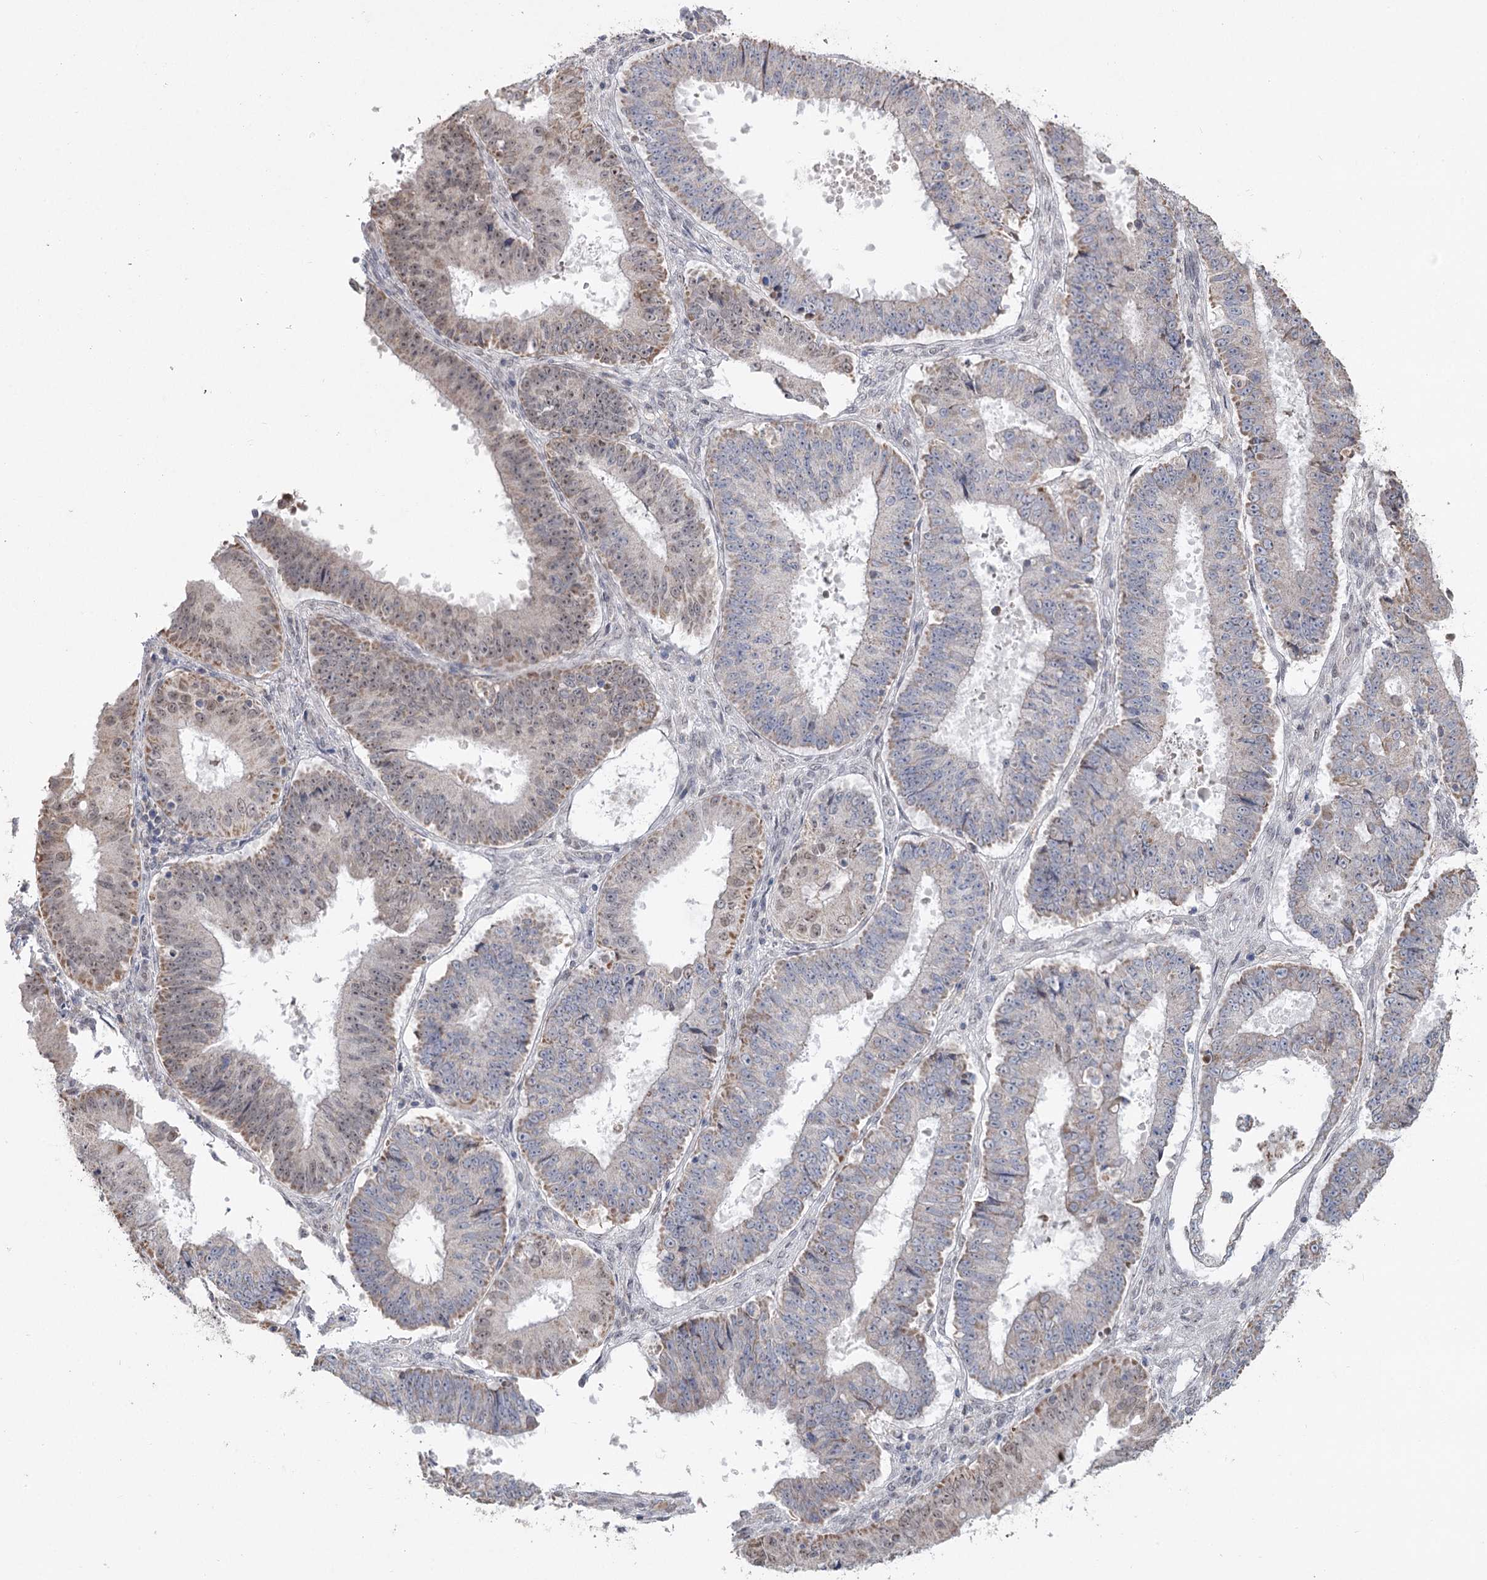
{"staining": {"intensity": "weak", "quantity": "25%-75%", "location": "cytoplasmic/membranous,nuclear"}, "tissue": "ovarian cancer", "cell_type": "Tumor cells", "image_type": "cancer", "snomed": [{"axis": "morphology", "description": "Carcinoma, endometroid"}, {"axis": "topography", "description": "Appendix"}, {"axis": "topography", "description": "Ovary"}], "caption": "Tumor cells demonstrate low levels of weak cytoplasmic/membranous and nuclear positivity in about 25%-75% of cells in human ovarian endometroid carcinoma.", "gene": "RUFY4", "patient": {"sex": "female", "age": 42}}